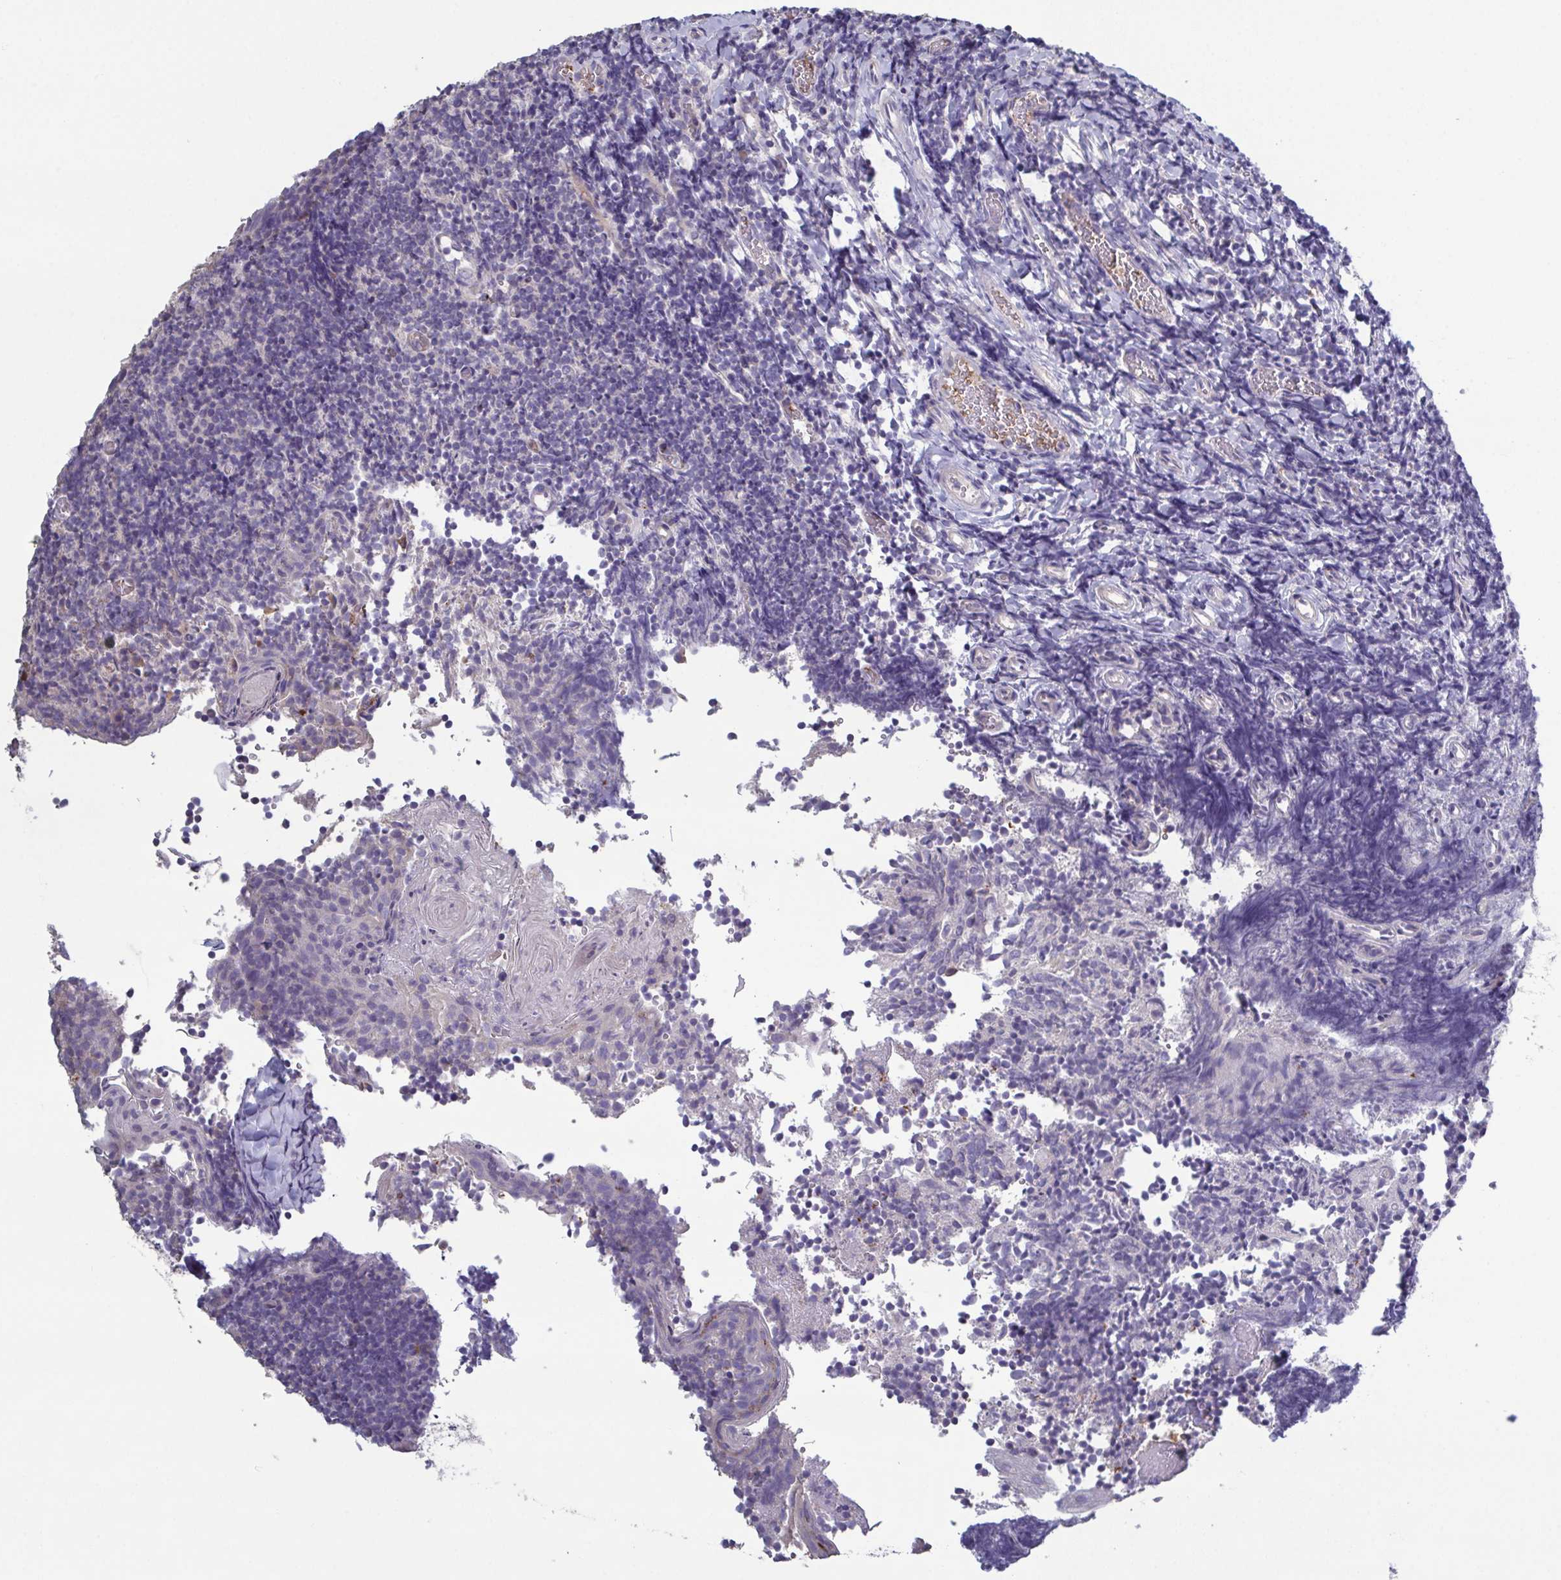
{"staining": {"intensity": "negative", "quantity": "none", "location": "none"}, "tissue": "tonsil", "cell_type": "Germinal center cells", "image_type": "normal", "snomed": [{"axis": "morphology", "description": "Normal tissue, NOS"}, {"axis": "topography", "description": "Tonsil"}], "caption": "An image of human tonsil is negative for staining in germinal center cells. (Immunohistochemistry (ihc), brightfield microscopy, high magnification).", "gene": "GLDC", "patient": {"sex": "female", "age": 10}}